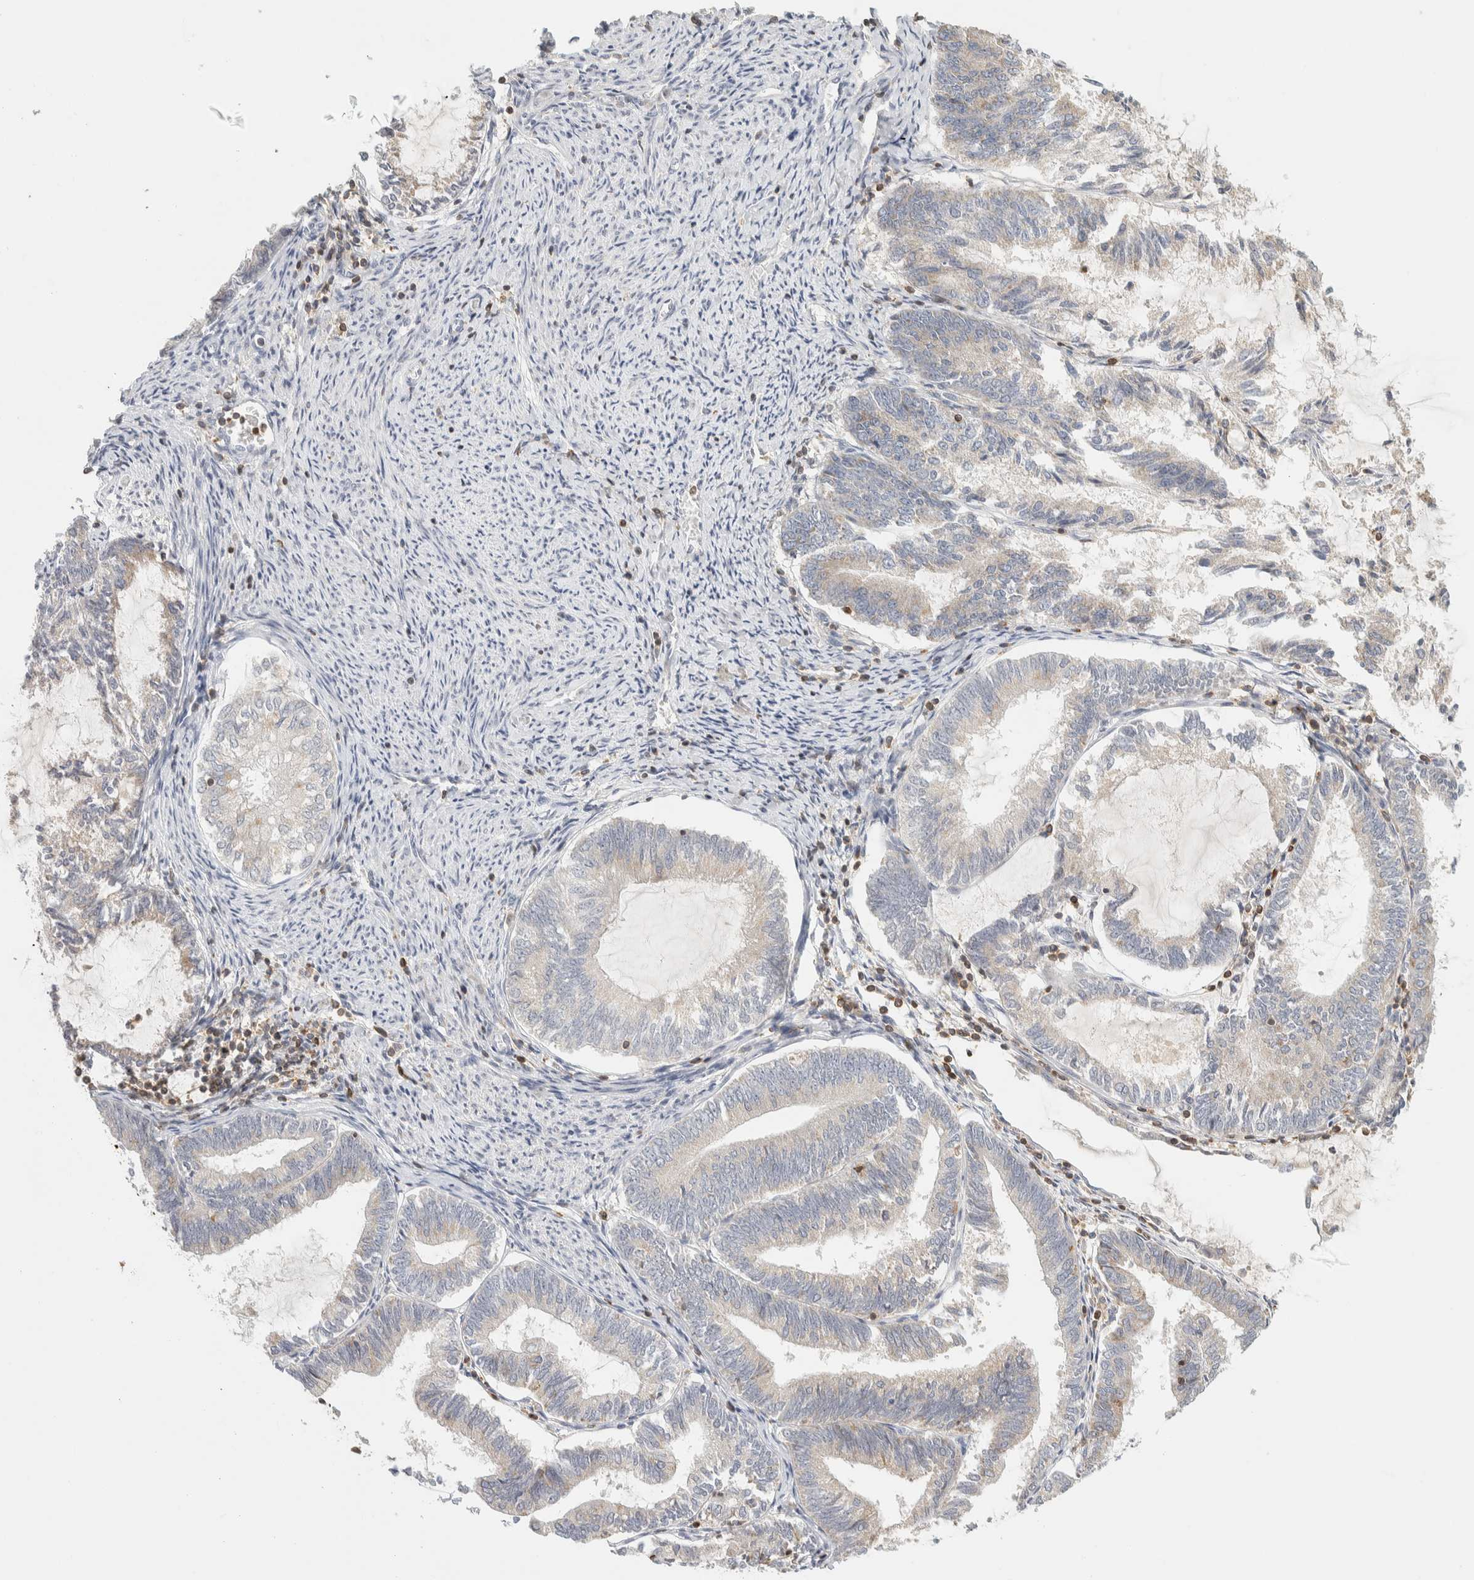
{"staining": {"intensity": "negative", "quantity": "none", "location": "none"}, "tissue": "endometrial cancer", "cell_type": "Tumor cells", "image_type": "cancer", "snomed": [{"axis": "morphology", "description": "Adenocarcinoma, NOS"}, {"axis": "topography", "description": "Endometrium"}], "caption": "Tumor cells are negative for brown protein staining in adenocarcinoma (endometrial).", "gene": "RUNDC1", "patient": {"sex": "female", "age": 86}}